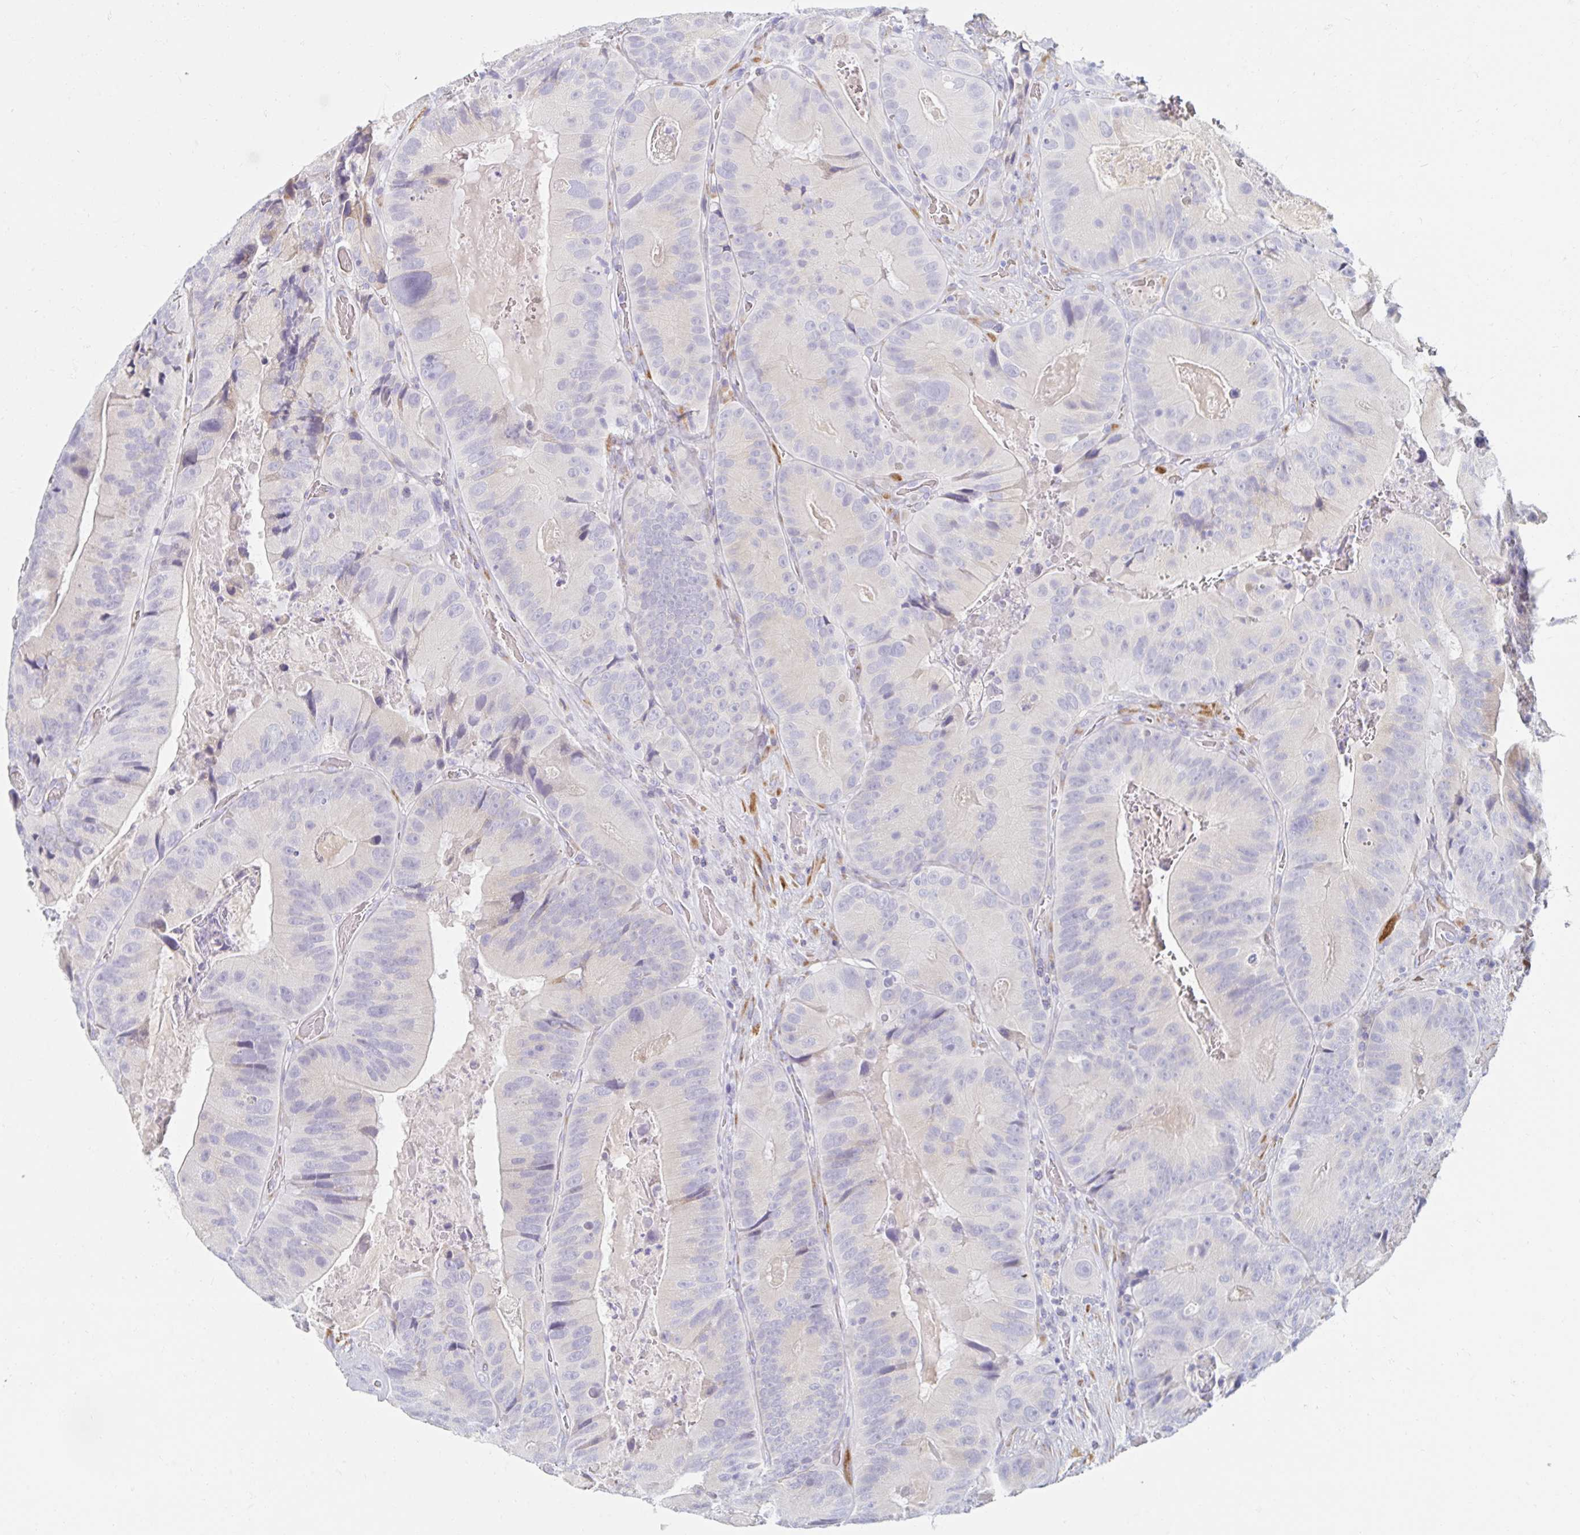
{"staining": {"intensity": "negative", "quantity": "none", "location": "none"}, "tissue": "colorectal cancer", "cell_type": "Tumor cells", "image_type": "cancer", "snomed": [{"axis": "morphology", "description": "Adenocarcinoma, NOS"}, {"axis": "topography", "description": "Colon"}], "caption": "The micrograph reveals no significant positivity in tumor cells of colorectal adenocarcinoma.", "gene": "MYLK2", "patient": {"sex": "female", "age": 86}}